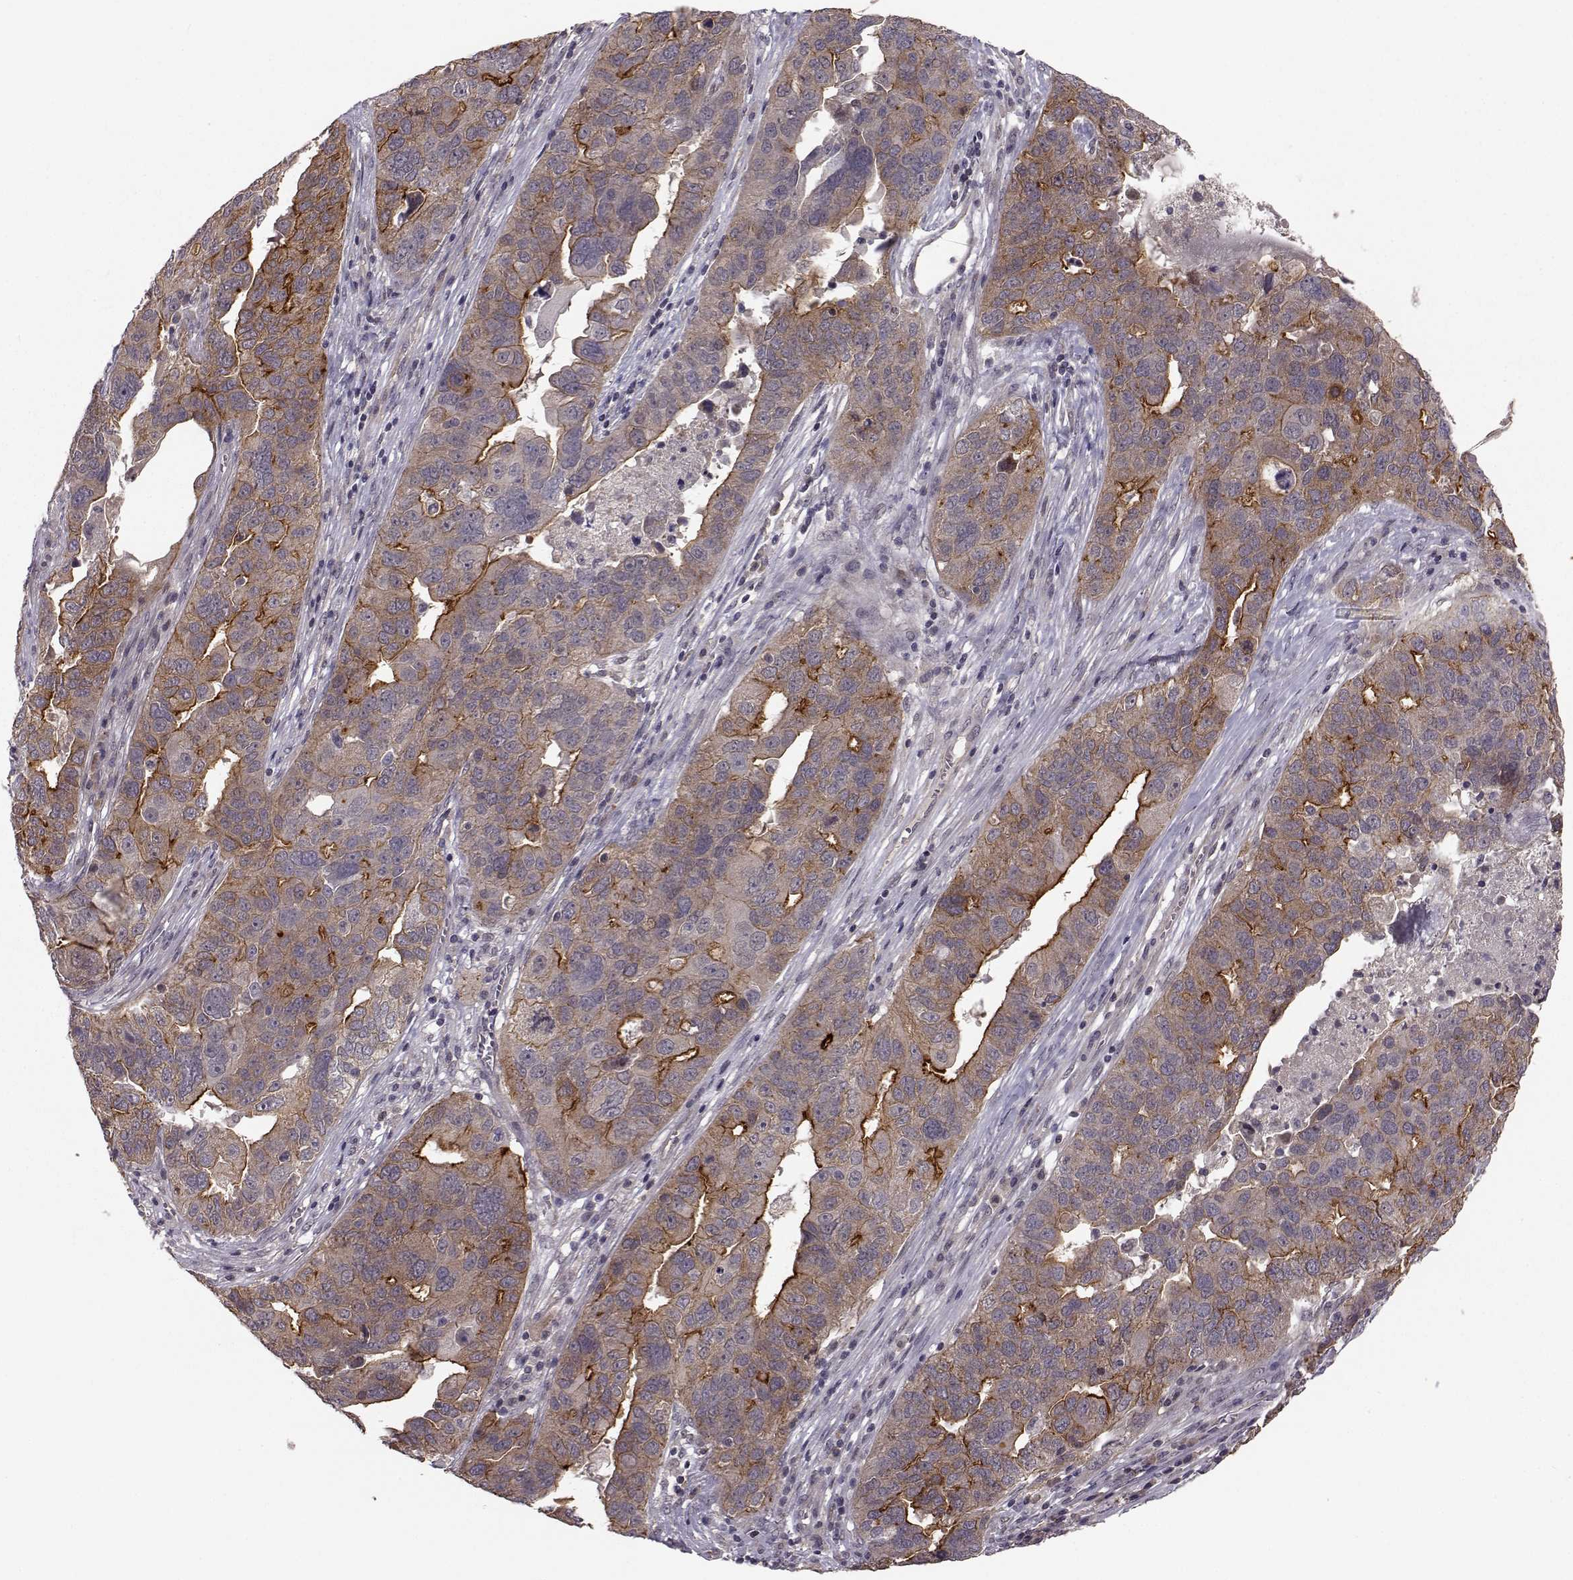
{"staining": {"intensity": "moderate", "quantity": "<25%", "location": "cytoplasmic/membranous"}, "tissue": "ovarian cancer", "cell_type": "Tumor cells", "image_type": "cancer", "snomed": [{"axis": "morphology", "description": "Carcinoma, endometroid"}, {"axis": "topography", "description": "Soft tissue"}, {"axis": "topography", "description": "Ovary"}], "caption": "Immunohistochemical staining of ovarian cancer (endometroid carcinoma) displays low levels of moderate cytoplasmic/membranous protein expression in approximately <25% of tumor cells.", "gene": "PLEKHG3", "patient": {"sex": "female", "age": 52}}